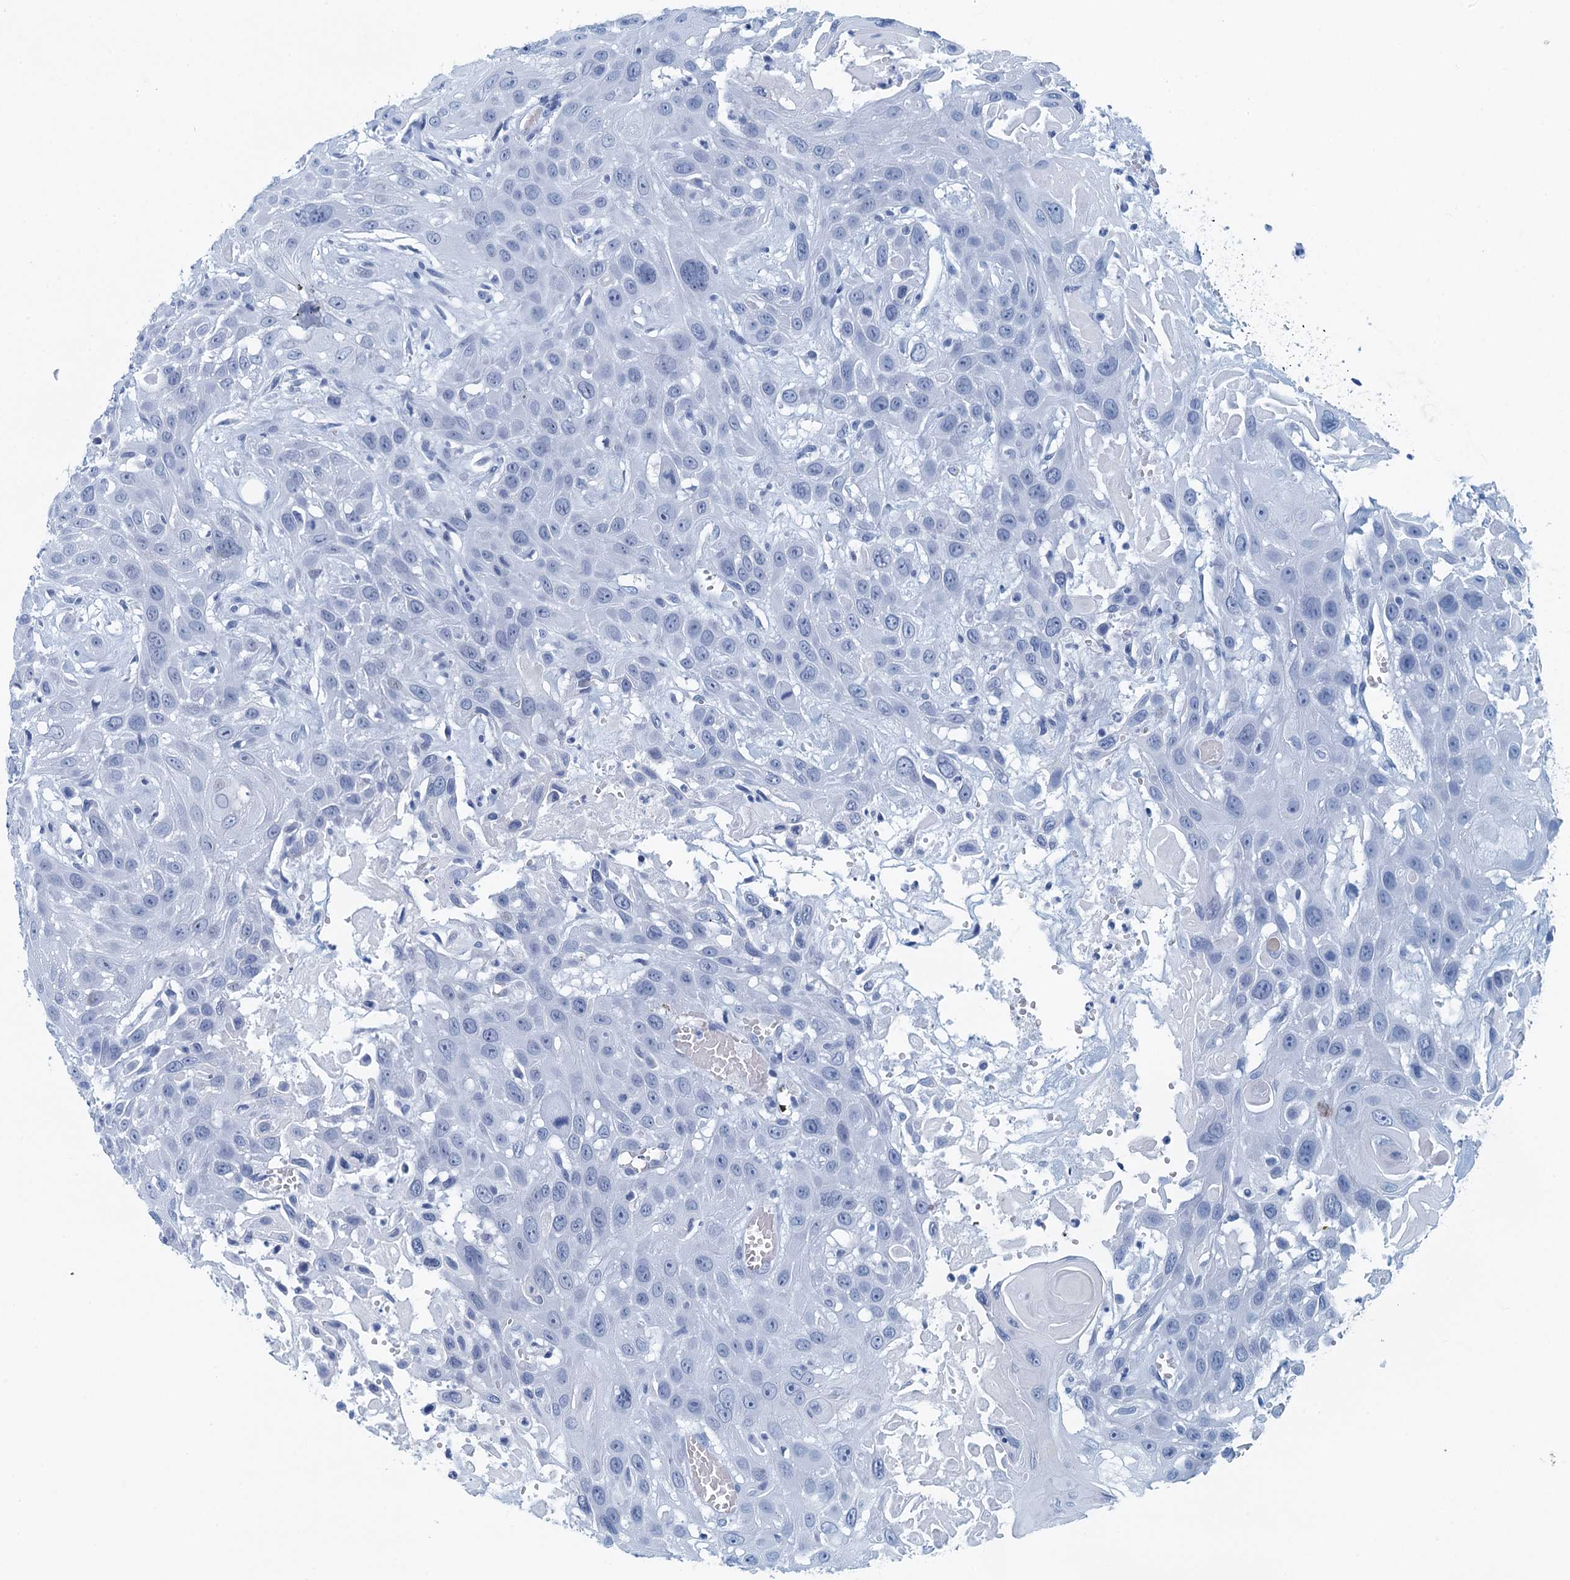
{"staining": {"intensity": "negative", "quantity": "none", "location": "none"}, "tissue": "head and neck cancer", "cell_type": "Tumor cells", "image_type": "cancer", "snomed": [{"axis": "morphology", "description": "Squamous cell carcinoma, NOS"}, {"axis": "topography", "description": "Head-Neck"}], "caption": "DAB (3,3'-diaminobenzidine) immunohistochemical staining of head and neck cancer (squamous cell carcinoma) reveals no significant staining in tumor cells. (DAB immunohistochemistry visualized using brightfield microscopy, high magnification).", "gene": "ANKRD13D", "patient": {"sex": "male", "age": 81}}